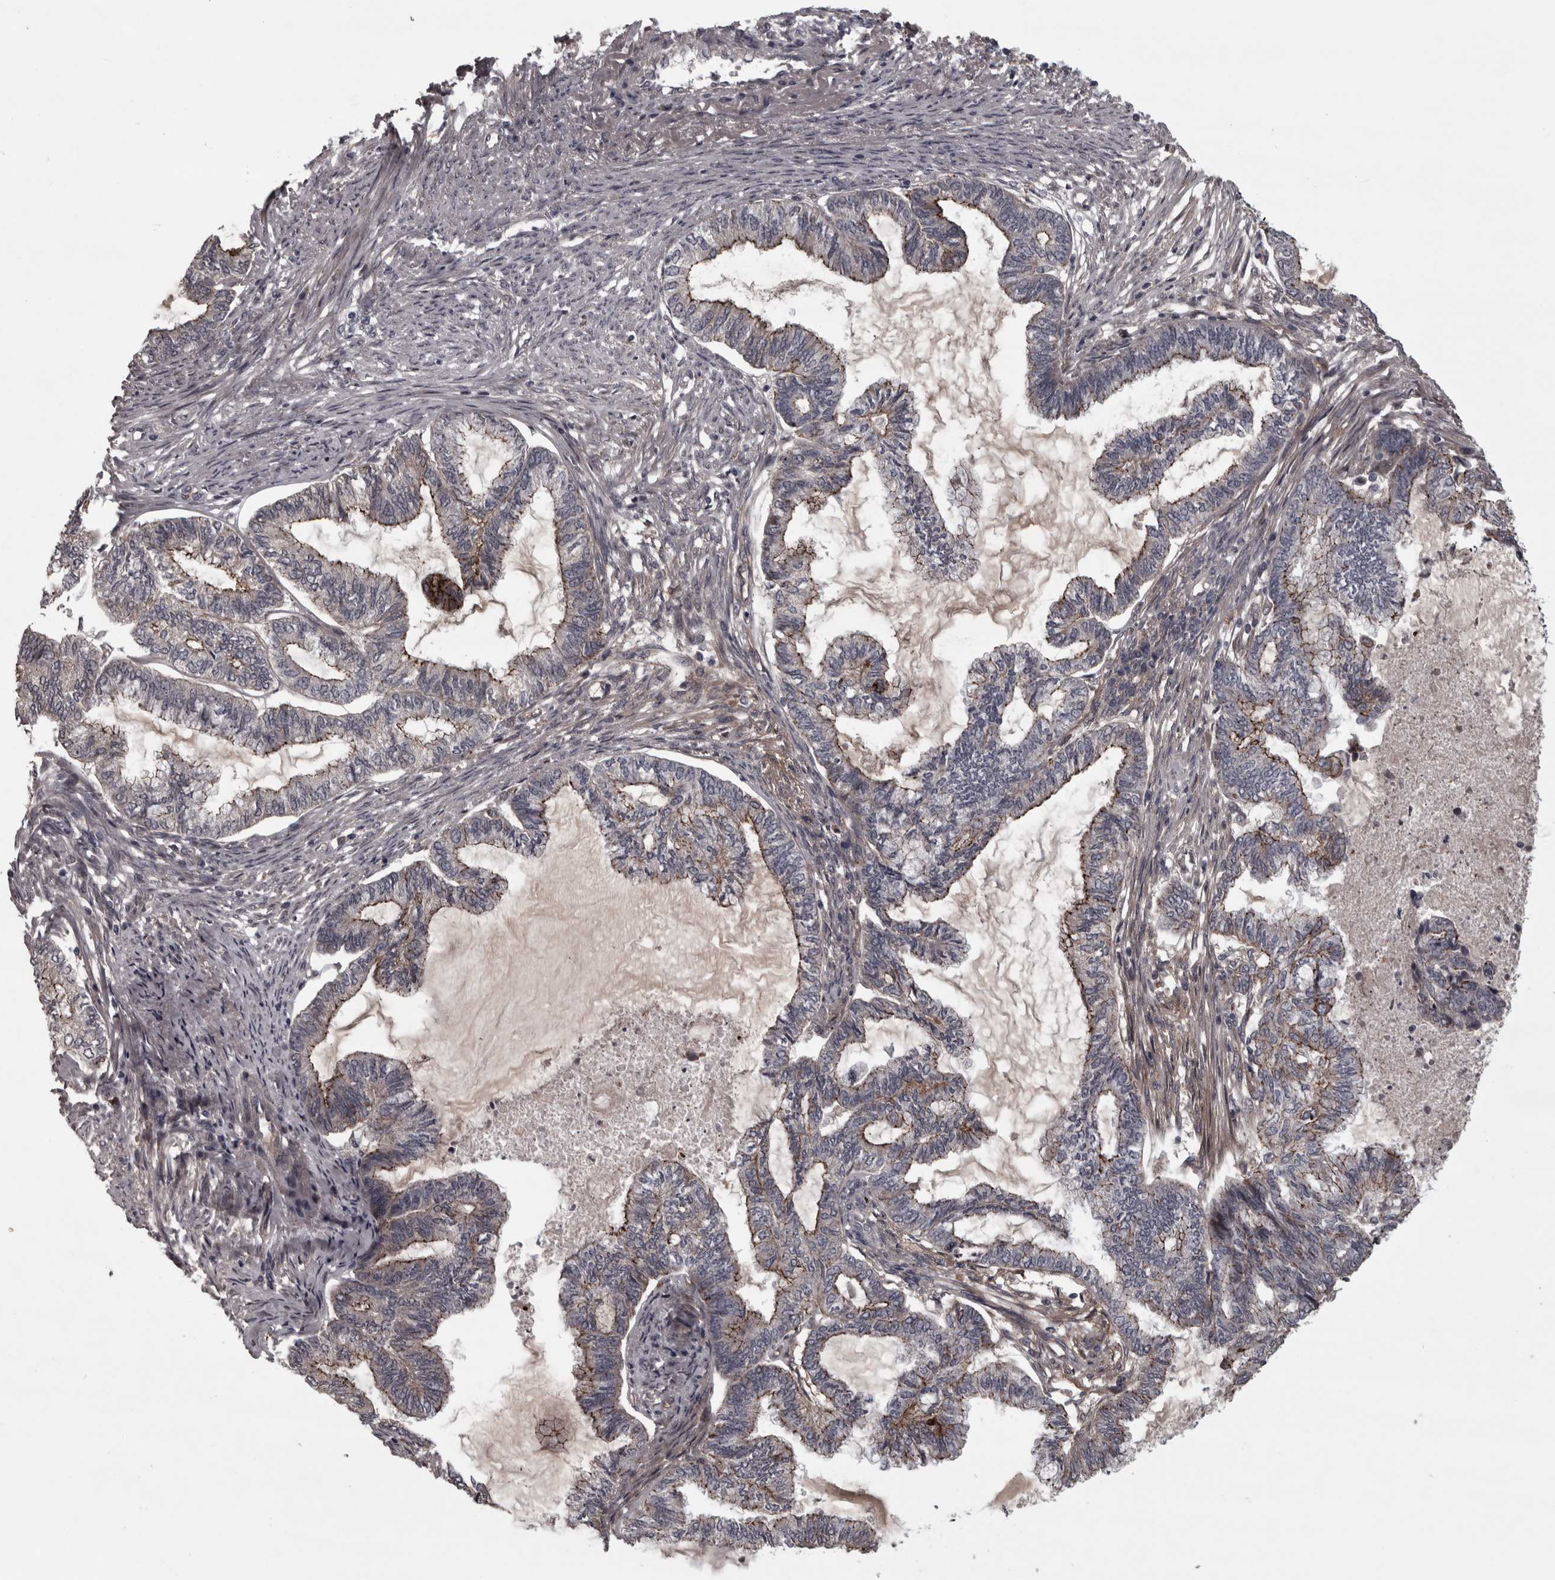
{"staining": {"intensity": "moderate", "quantity": "<25%", "location": "cytoplasmic/membranous"}, "tissue": "endometrial cancer", "cell_type": "Tumor cells", "image_type": "cancer", "snomed": [{"axis": "morphology", "description": "Adenocarcinoma, NOS"}, {"axis": "topography", "description": "Endometrium"}], "caption": "Immunohistochemical staining of human endometrial adenocarcinoma exhibits low levels of moderate cytoplasmic/membranous protein expression in approximately <25% of tumor cells.", "gene": "PCDH17", "patient": {"sex": "female", "age": 86}}